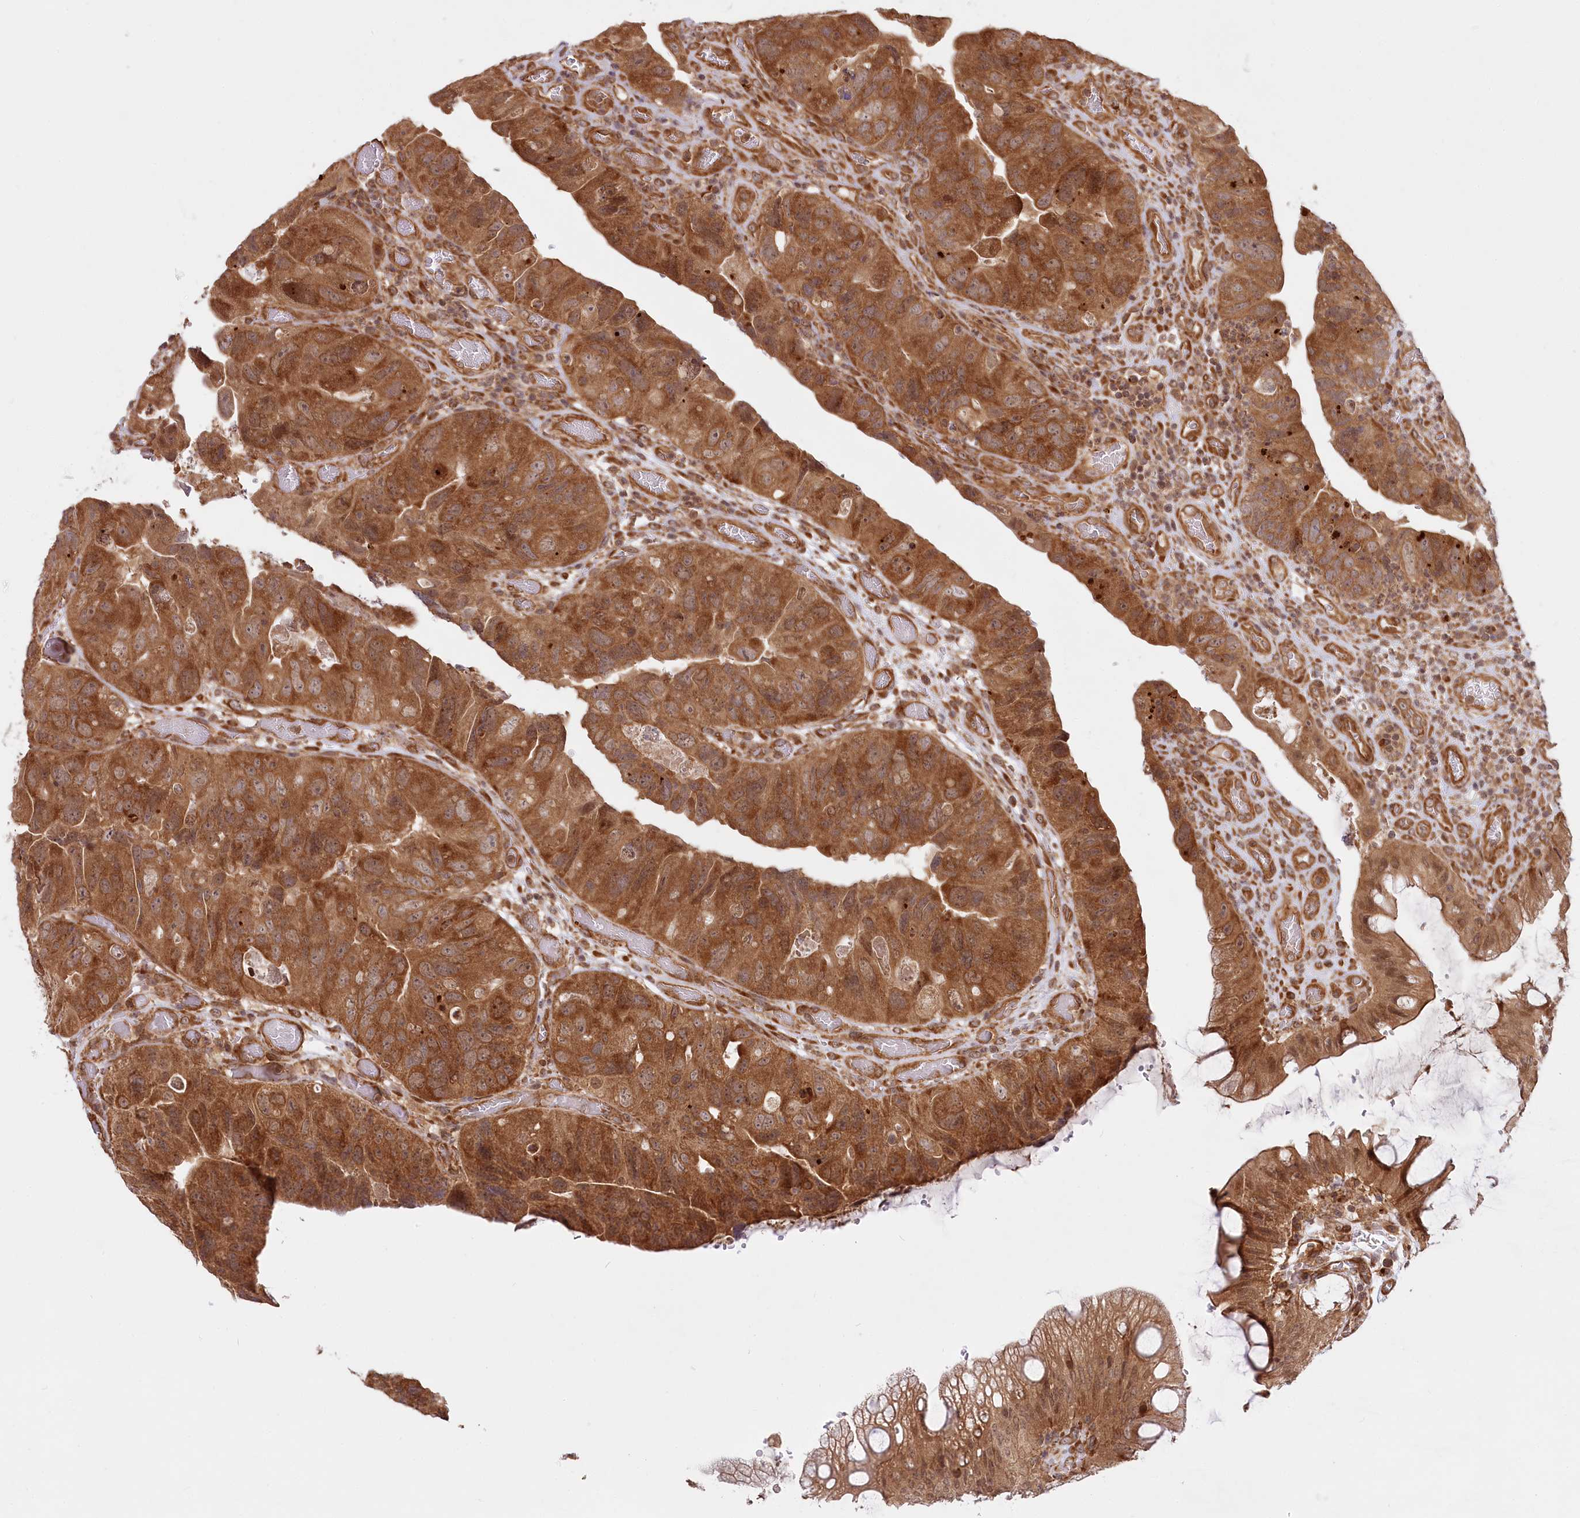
{"staining": {"intensity": "moderate", "quantity": ">75%", "location": "nuclear"}, "tissue": "colorectal cancer", "cell_type": "Tumor cells", "image_type": "cancer", "snomed": [{"axis": "morphology", "description": "Adenocarcinoma, NOS"}, {"axis": "topography", "description": "Rectum"}], "caption": "Human colorectal cancer (adenocarcinoma) stained with a brown dye shows moderate nuclear positive staining in about >75% of tumor cells.", "gene": "CEP70", "patient": {"sex": "male", "age": 63}}